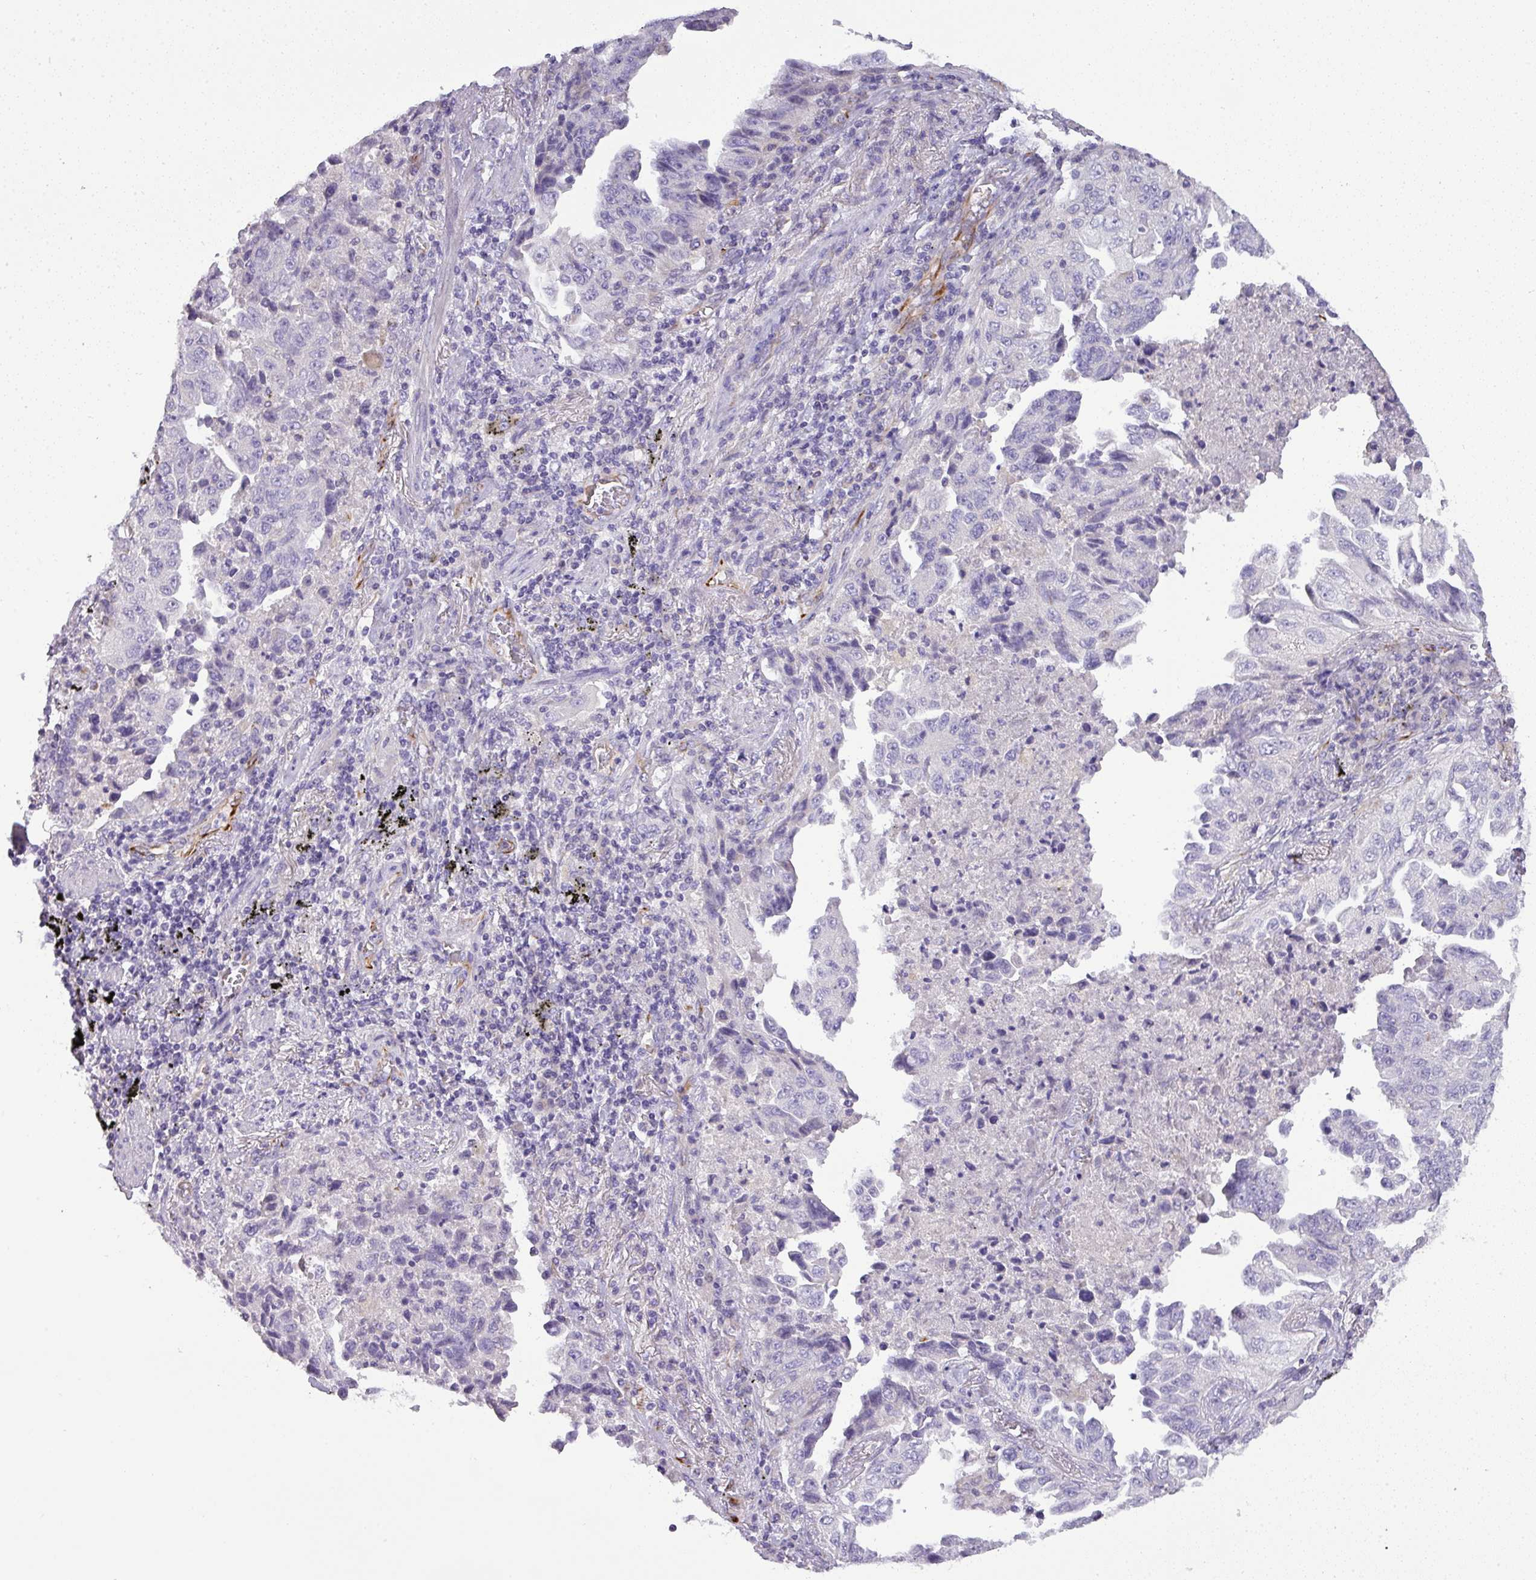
{"staining": {"intensity": "negative", "quantity": "none", "location": "none"}, "tissue": "lung cancer", "cell_type": "Tumor cells", "image_type": "cancer", "snomed": [{"axis": "morphology", "description": "Adenocarcinoma, NOS"}, {"axis": "topography", "description": "Lung"}], "caption": "This is an IHC micrograph of human adenocarcinoma (lung). There is no positivity in tumor cells.", "gene": "ENSG00000273748", "patient": {"sex": "female", "age": 51}}